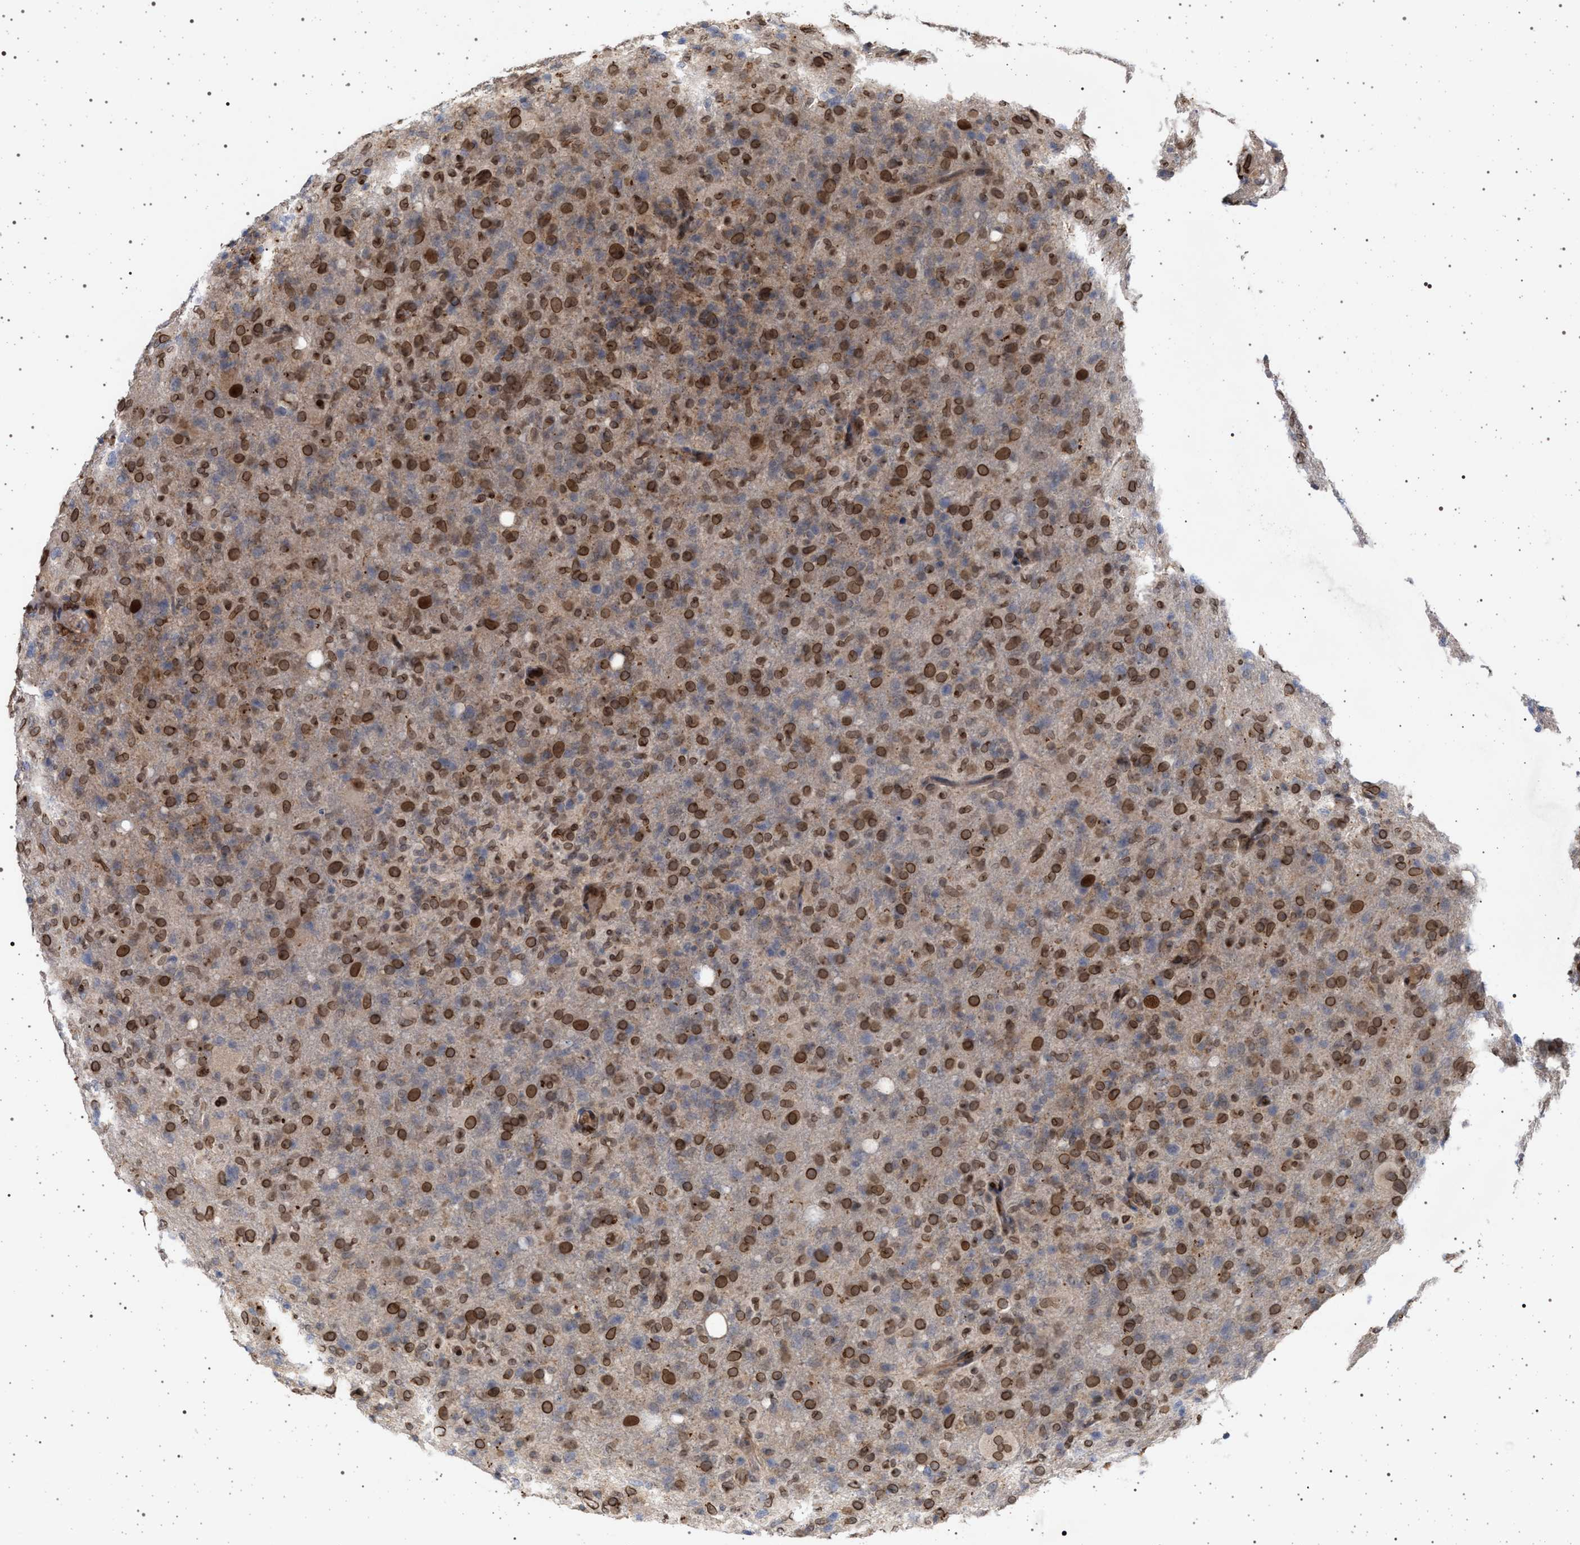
{"staining": {"intensity": "moderate", "quantity": ">75%", "location": "cytoplasmic/membranous,nuclear"}, "tissue": "glioma", "cell_type": "Tumor cells", "image_type": "cancer", "snomed": [{"axis": "morphology", "description": "Glioma, malignant, High grade"}, {"axis": "topography", "description": "Brain"}], "caption": "The photomicrograph shows staining of glioma, revealing moderate cytoplasmic/membranous and nuclear protein expression (brown color) within tumor cells.", "gene": "ING2", "patient": {"sex": "female", "age": 57}}